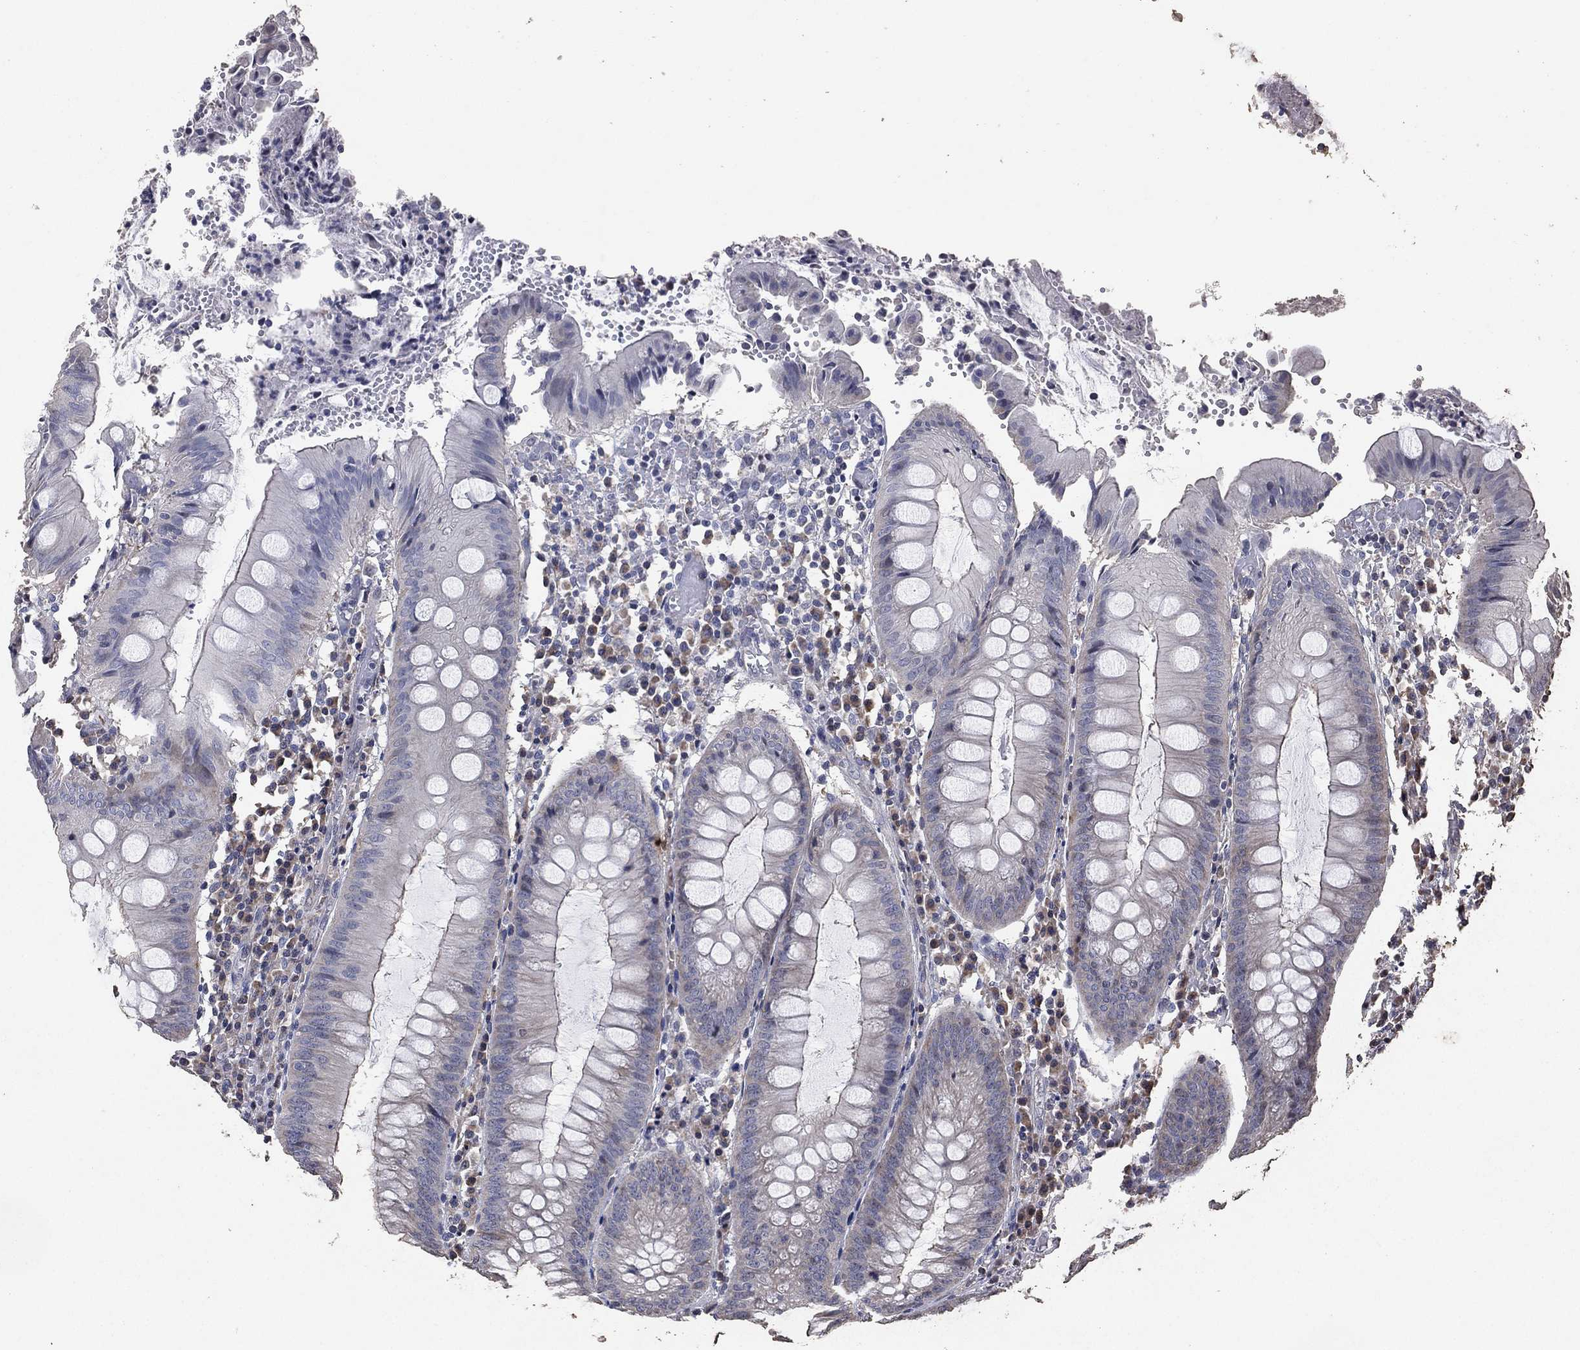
{"staining": {"intensity": "negative", "quantity": "none", "location": "none"}, "tissue": "appendix", "cell_type": "Glandular cells", "image_type": "normal", "snomed": [{"axis": "morphology", "description": "Normal tissue, NOS"}, {"axis": "morphology", "description": "Inflammation, NOS"}, {"axis": "topography", "description": "Appendix"}], "caption": "Appendix was stained to show a protein in brown. There is no significant staining in glandular cells.", "gene": "ADPRHL1", "patient": {"sex": "male", "age": 16}}